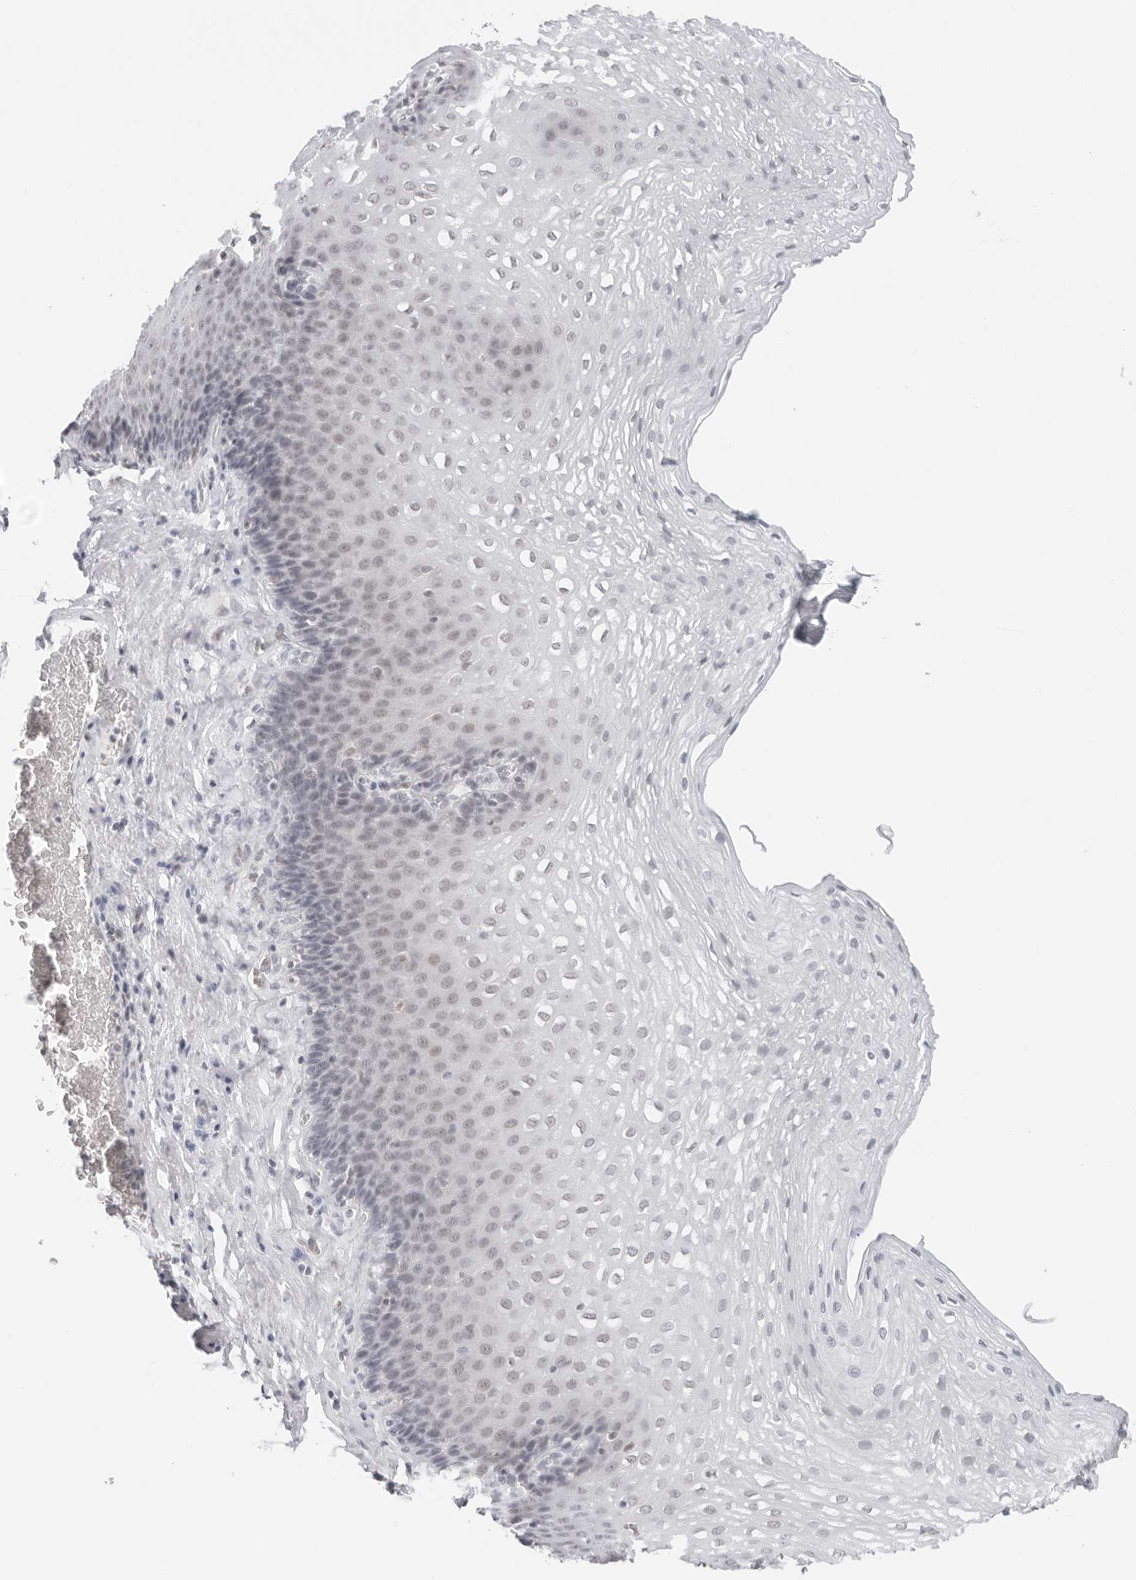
{"staining": {"intensity": "weak", "quantity": "<25%", "location": "nuclear"}, "tissue": "esophagus", "cell_type": "Squamous epithelial cells", "image_type": "normal", "snomed": [{"axis": "morphology", "description": "Normal tissue, NOS"}, {"axis": "topography", "description": "Esophagus"}], "caption": "An IHC histopathology image of normal esophagus is shown. There is no staining in squamous epithelial cells of esophagus.", "gene": "FLG2", "patient": {"sex": "female", "age": 66}}